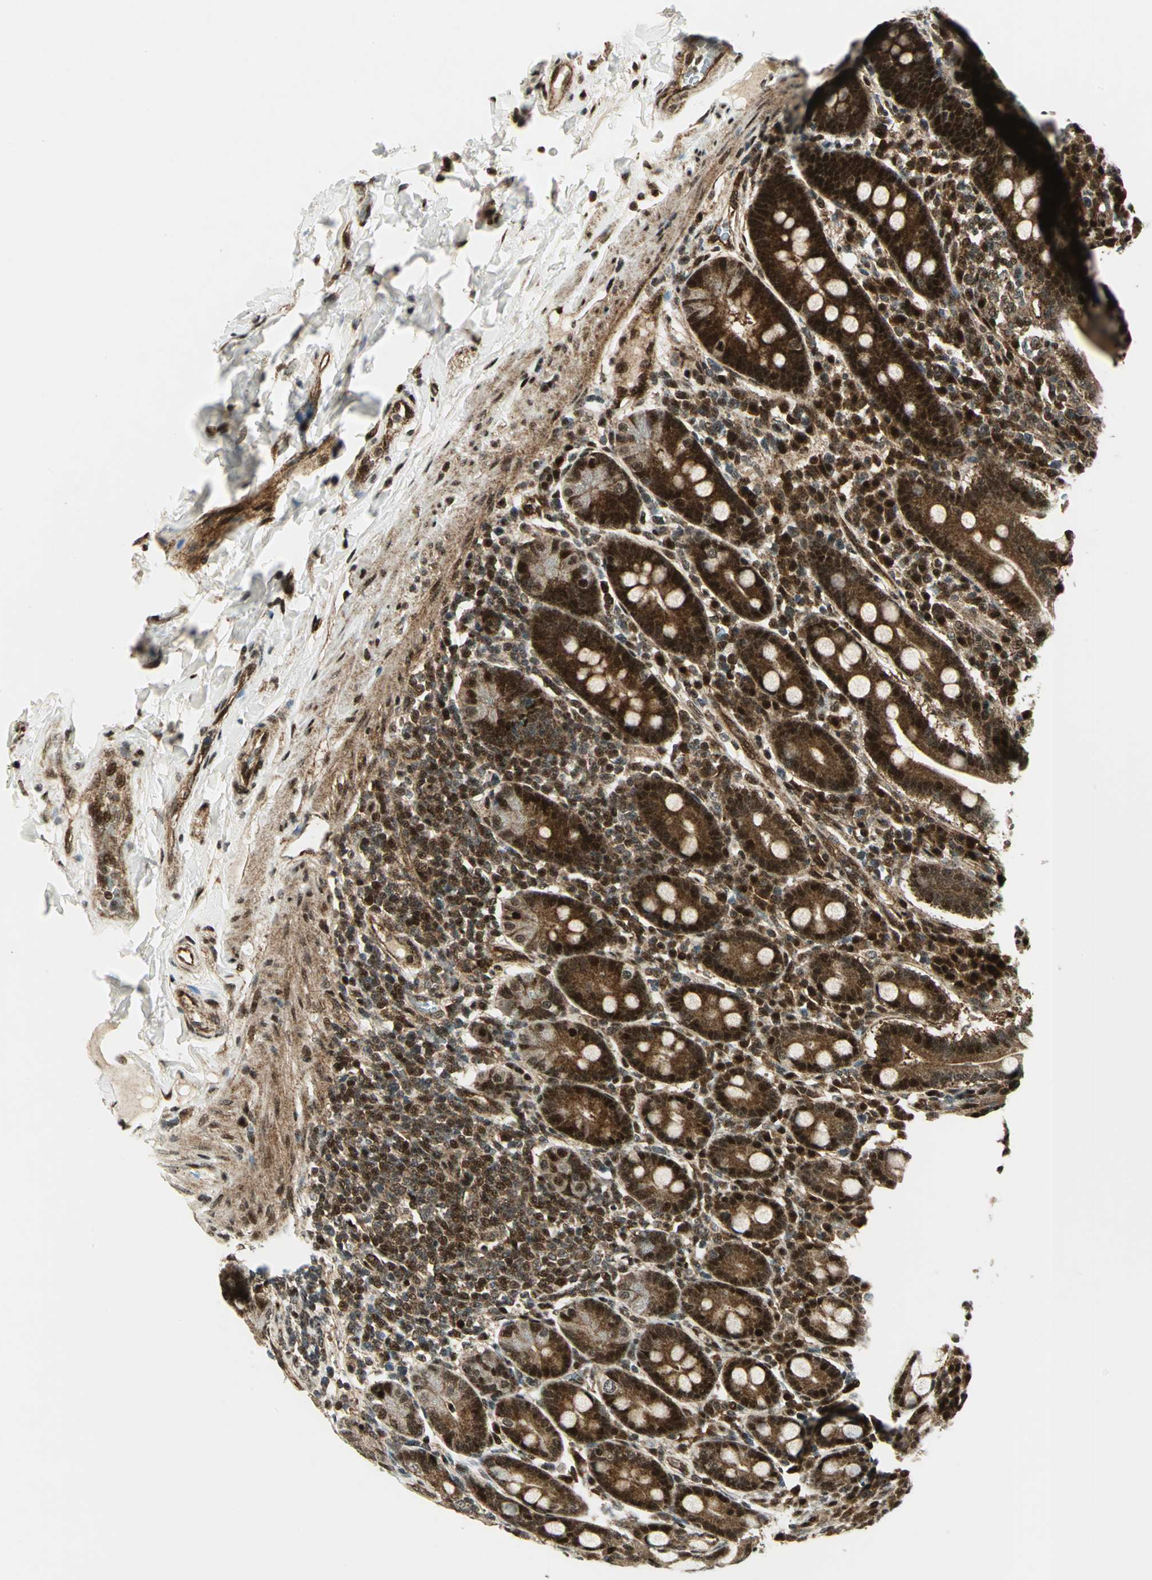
{"staining": {"intensity": "strong", "quantity": ">75%", "location": "cytoplasmic/membranous,nuclear"}, "tissue": "duodenum", "cell_type": "Glandular cells", "image_type": "normal", "snomed": [{"axis": "morphology", "description": "Normal tissue, NOS"}, {"axis": "topography", "description": "Duodenum"}], "caption": "Immunohistochemical staining of benign human duodenum shows strong cytoplasmic/membranous,nuclear protein expression in approximately >75% of glandular cells.", "gene": "COPS5", "patient": {"sex": "male", "age": 50}}